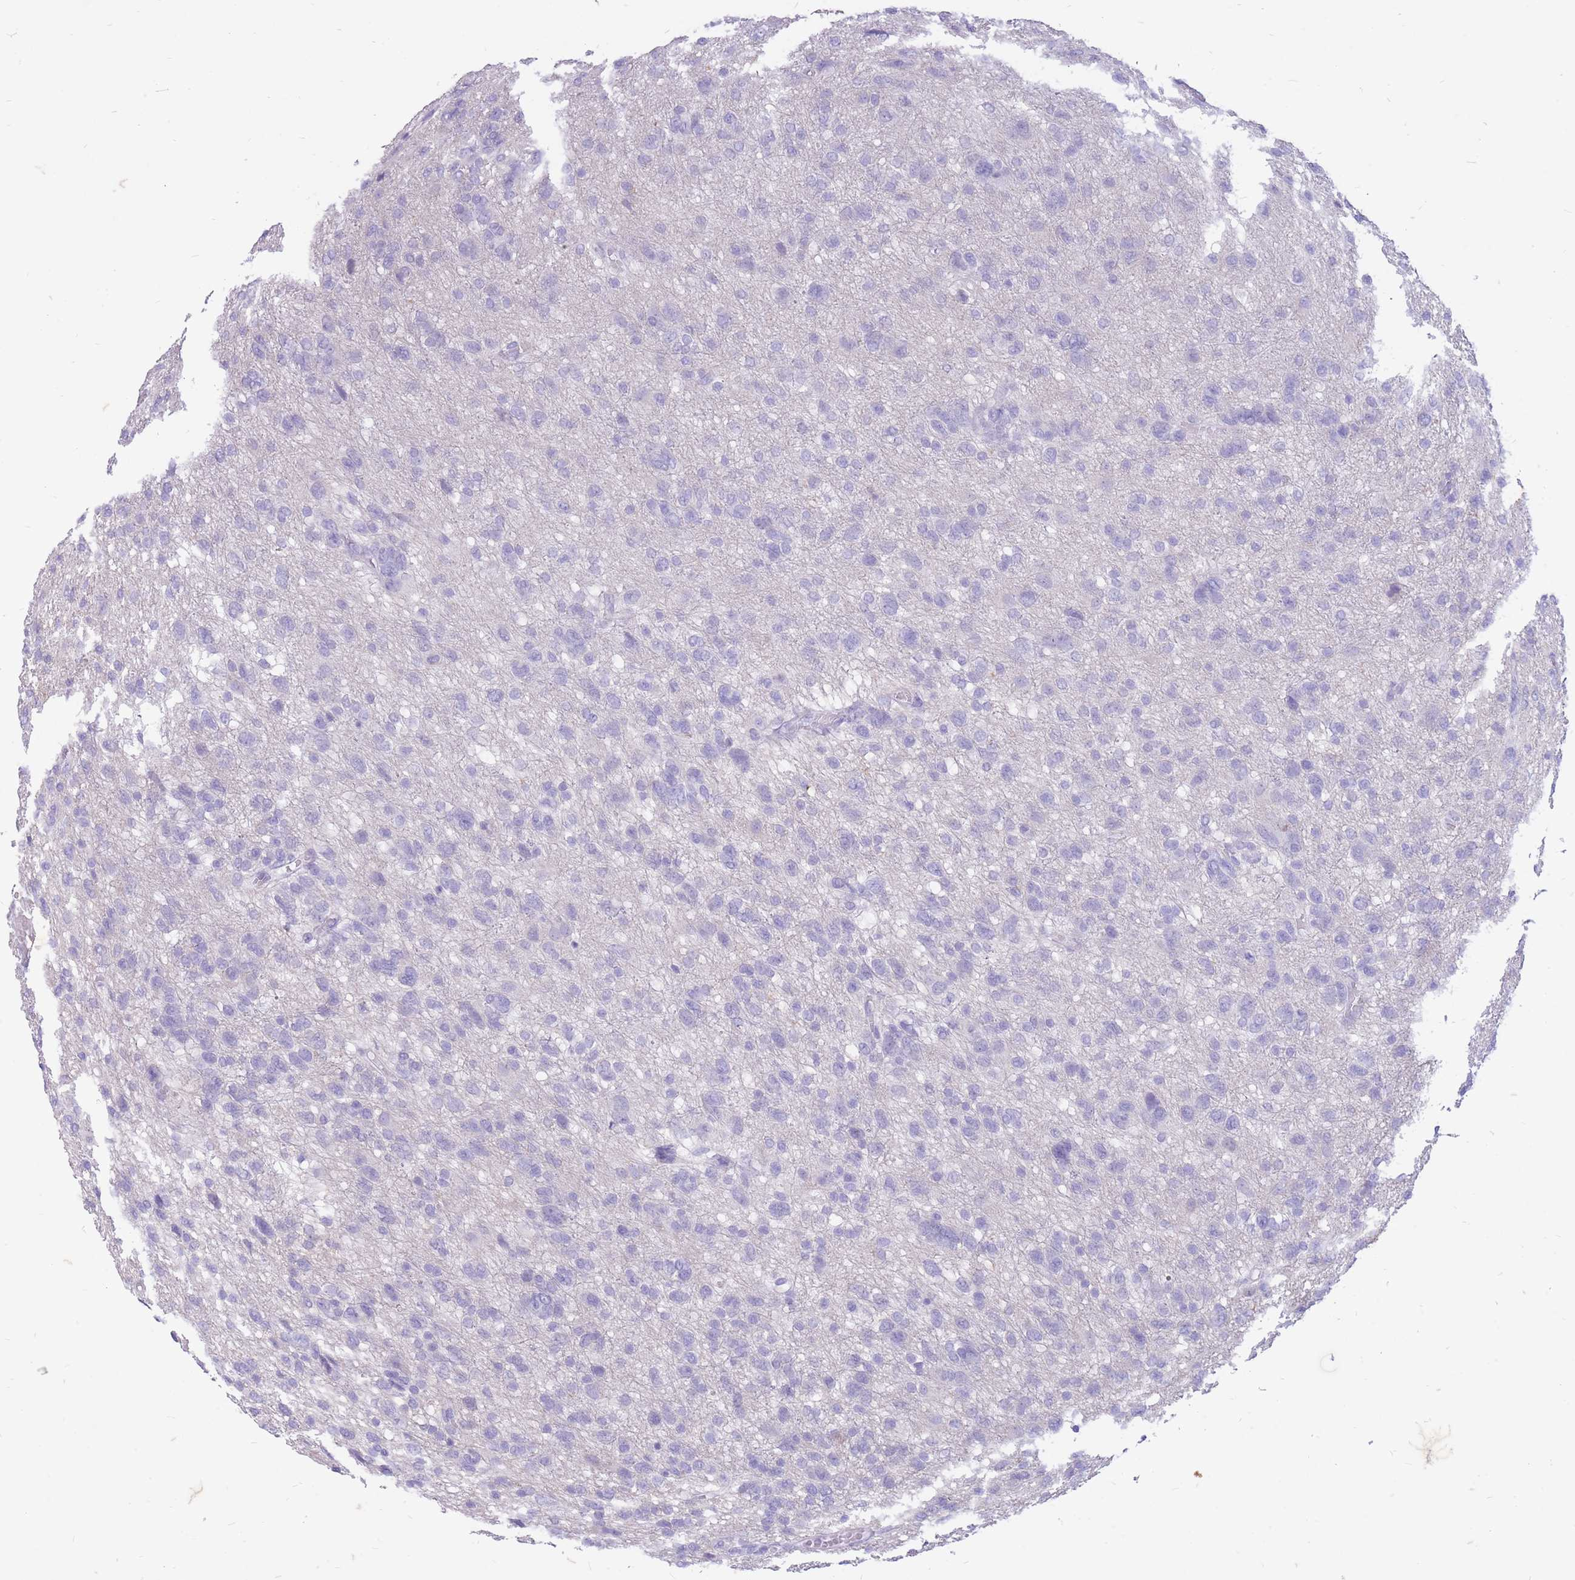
{"staining": {"intensity": "negative", "quantity": "none", "location": "none"}, "tissue": "glioma", "cell_type": "Tumor cells", "image_type": "cancer", "snomed": [{"axis": "morphology", "description": "Glioma, malignant, High grade"}, {"axis": "topography", "description": "Brain"}], "caption": "A histopathology image of human glioma is negative for staining in tumor cells. The staining is performed using DAB brown chromogen with nuclei counter-stained in using hematoxylin.", "gene": "ZFP37", "patient": {"sex": "female", "age": 59}}